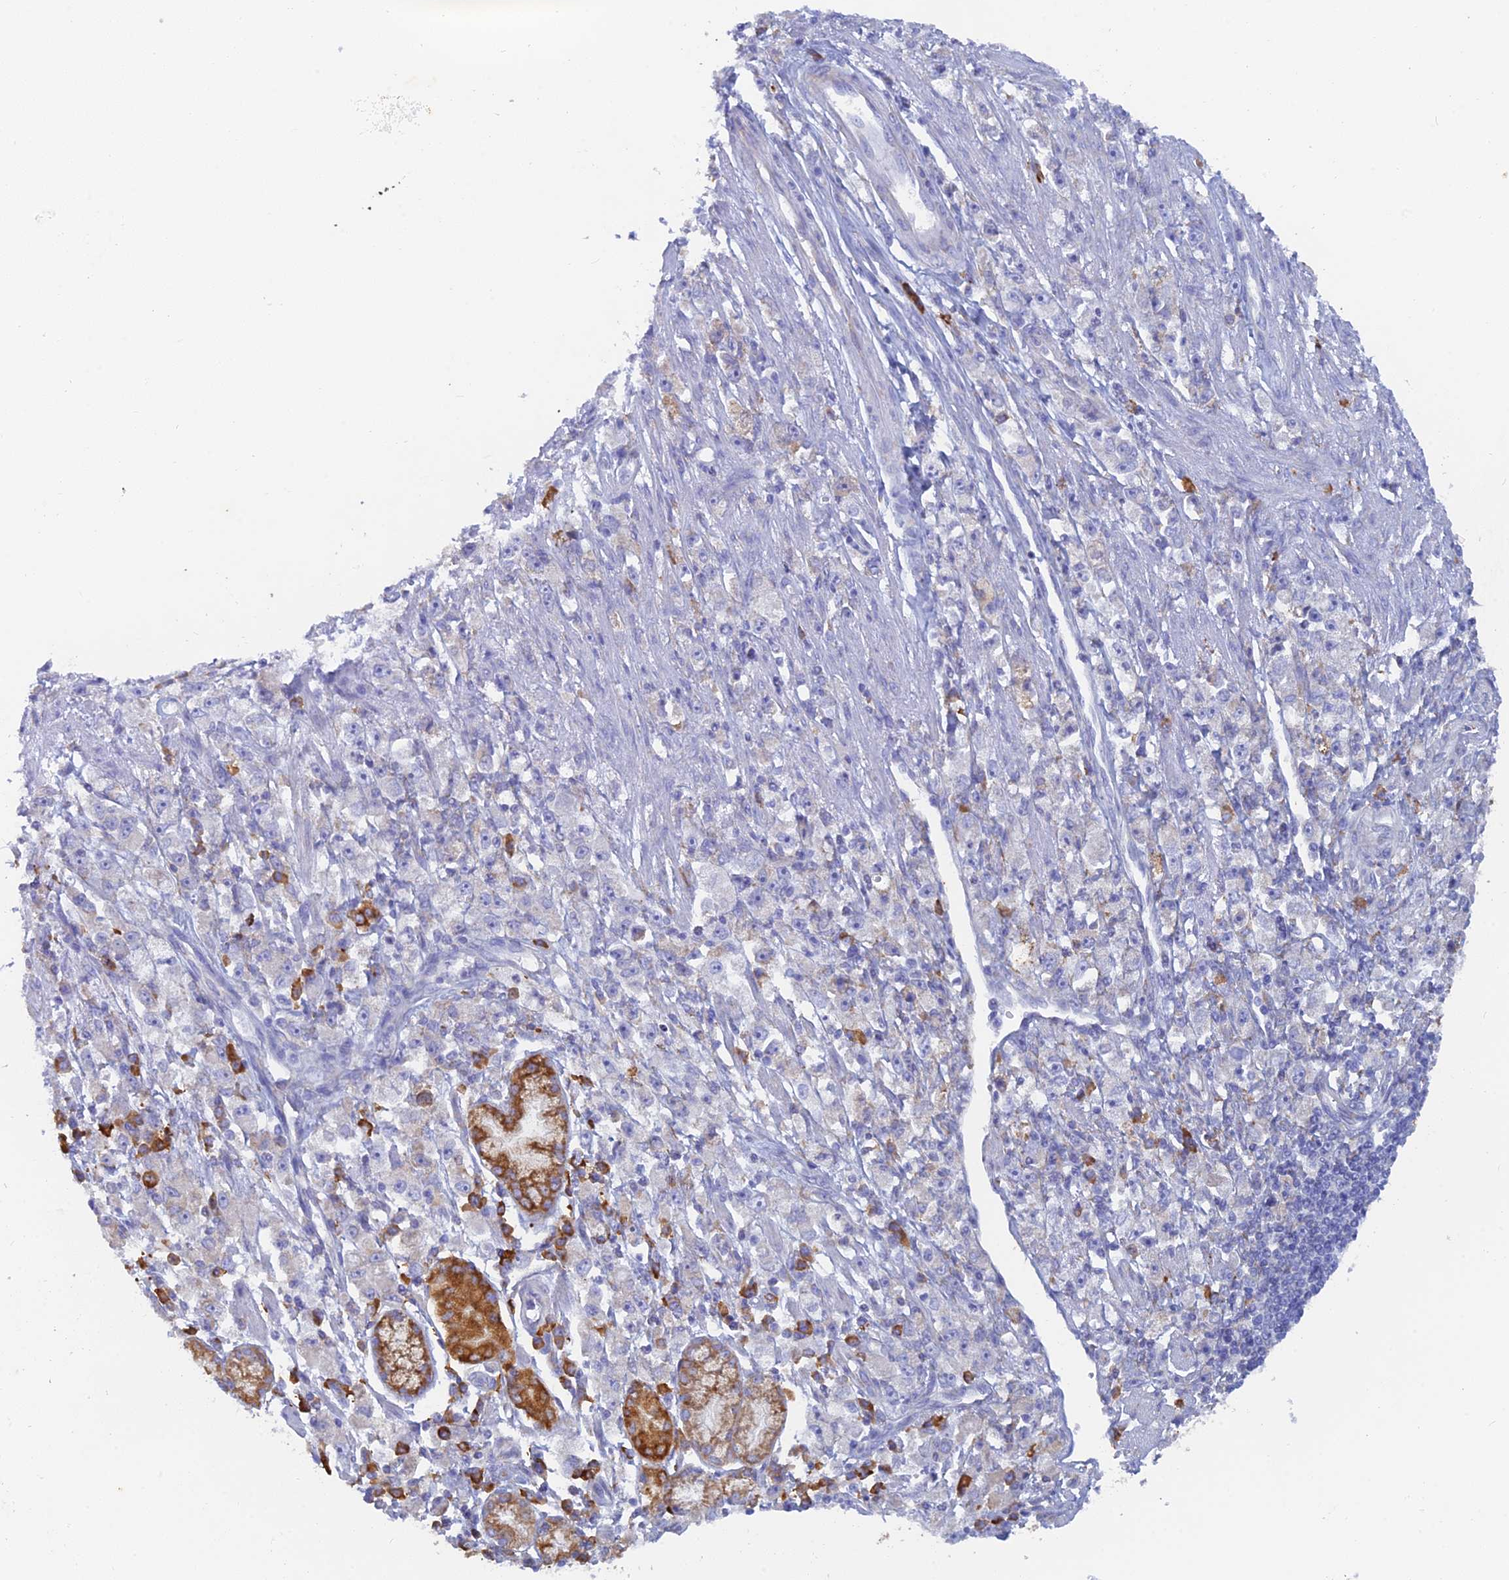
{"staining": {"intensity": "negative", "quantity": "none", "location": "none"}, "tissue": "stomach cancer", "cell_type": "Tumor cells", "image_type": "cancer", "snomed": [{"axis": "morphology", "description": "Adenocarcinoma, NOS"}, {"axis": "topography", "description": "Stomach"}], "caption": "A micrograph of stomach cancer stained for a protein demonstrates no brown staining in tumor cells.", "gene": "WDR35", "patient": {"sex": "female", "age": 59}}